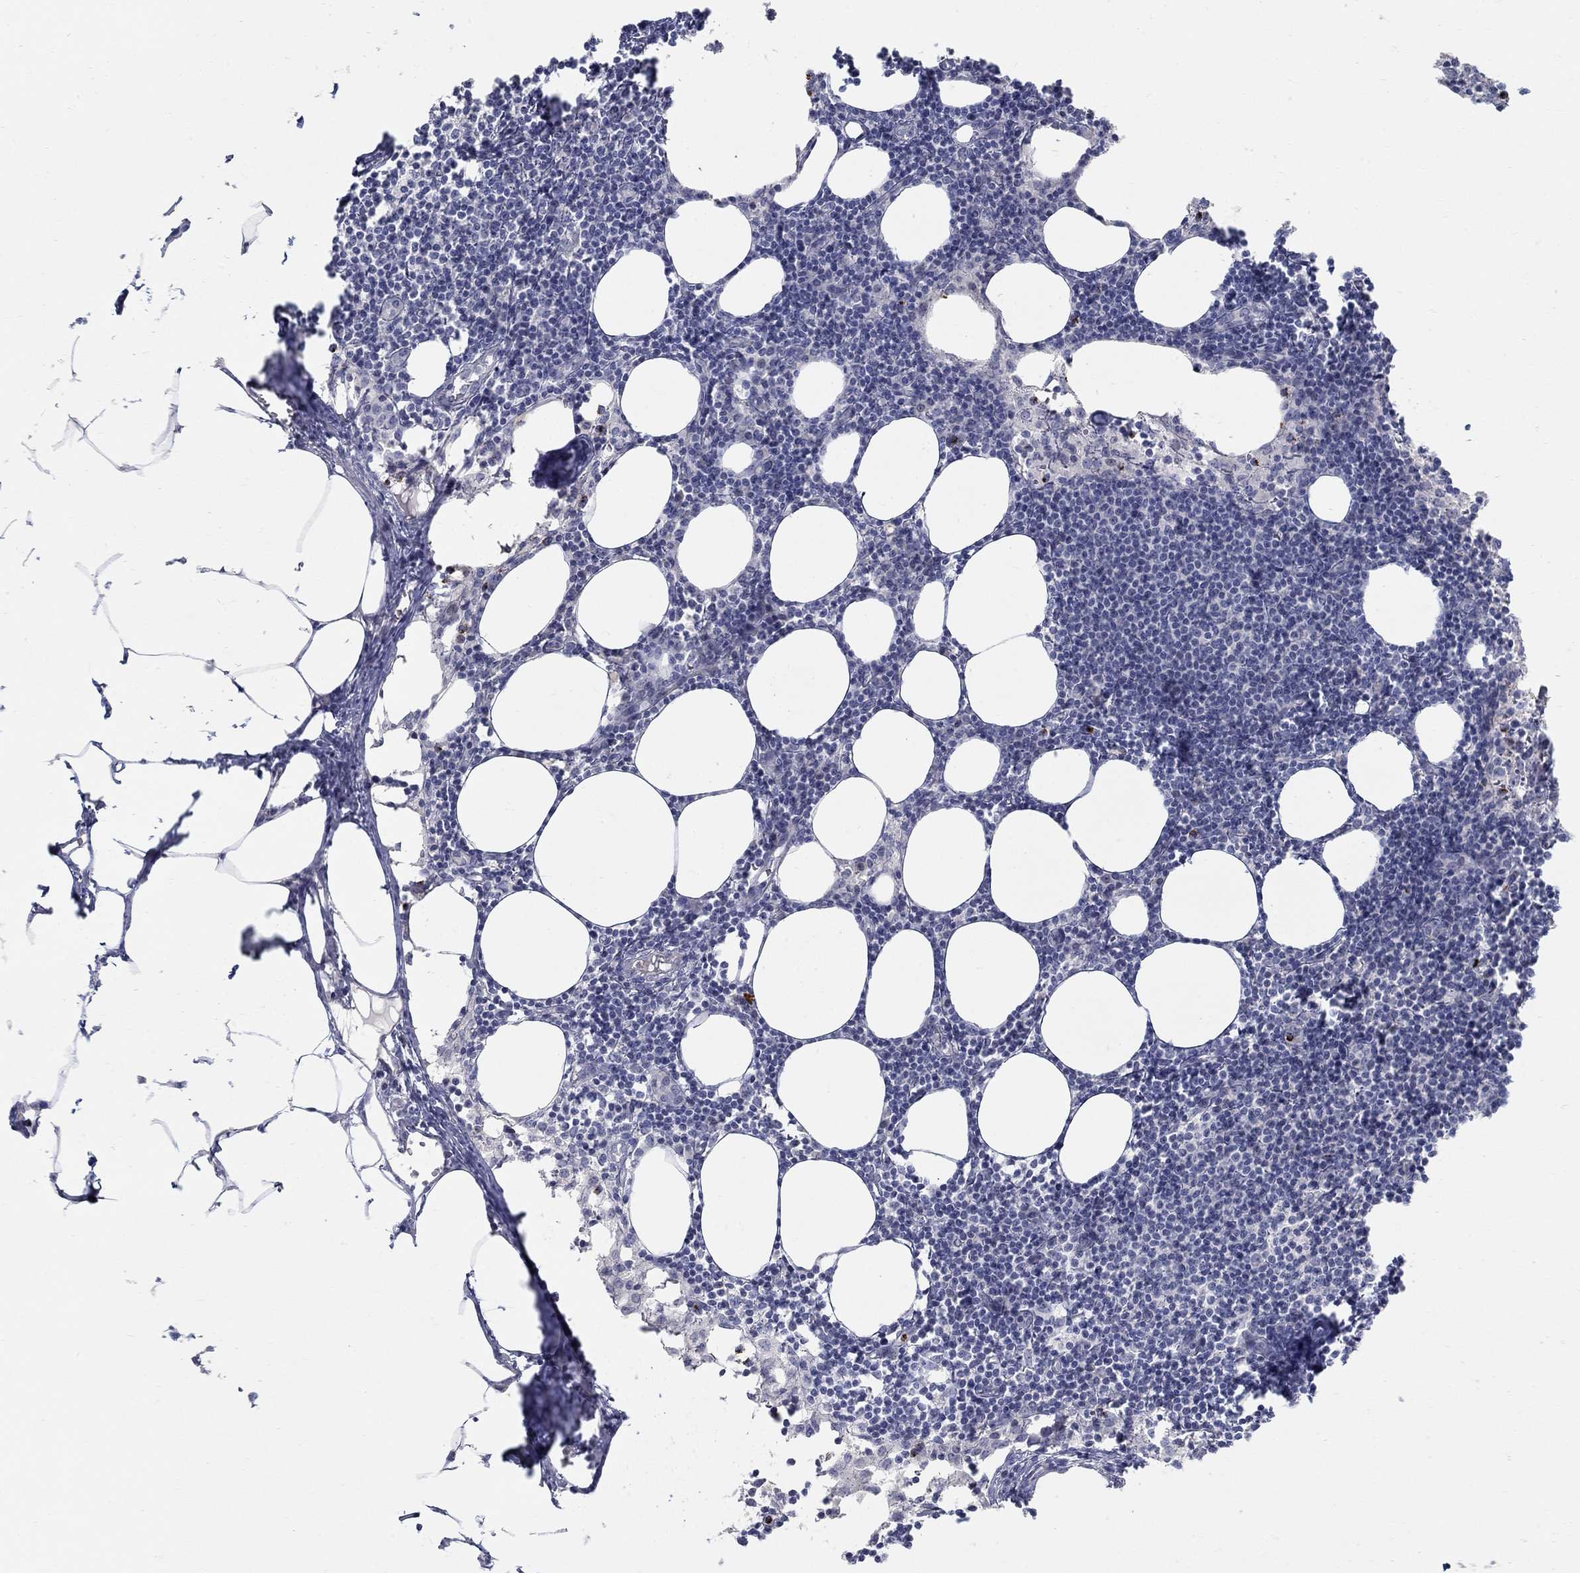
{"staining": {"intensity": "negative", "quantity": "none", "location": "none"}, "tissue": "lymph node", "cell_type": "Germinal center cells", "image_type": "normal", "snomed": [{"axis": "morphology", "description": "Normal tissue, NOS"}, {"axis": "topography", "description": "Lymph node"}], "caption": "Immunohistochemistry (IHC) micrograph of unremarkable lymph node: human lymph node stained with DAB (3,3'-diaminobenzidine) reveals no significant protein positivity in germinal center cells. (DAB immunohistochemistry with hematoxylin counter stain).", "gene": "ANO7", "patient": {"sex": "female", "age": 52}}